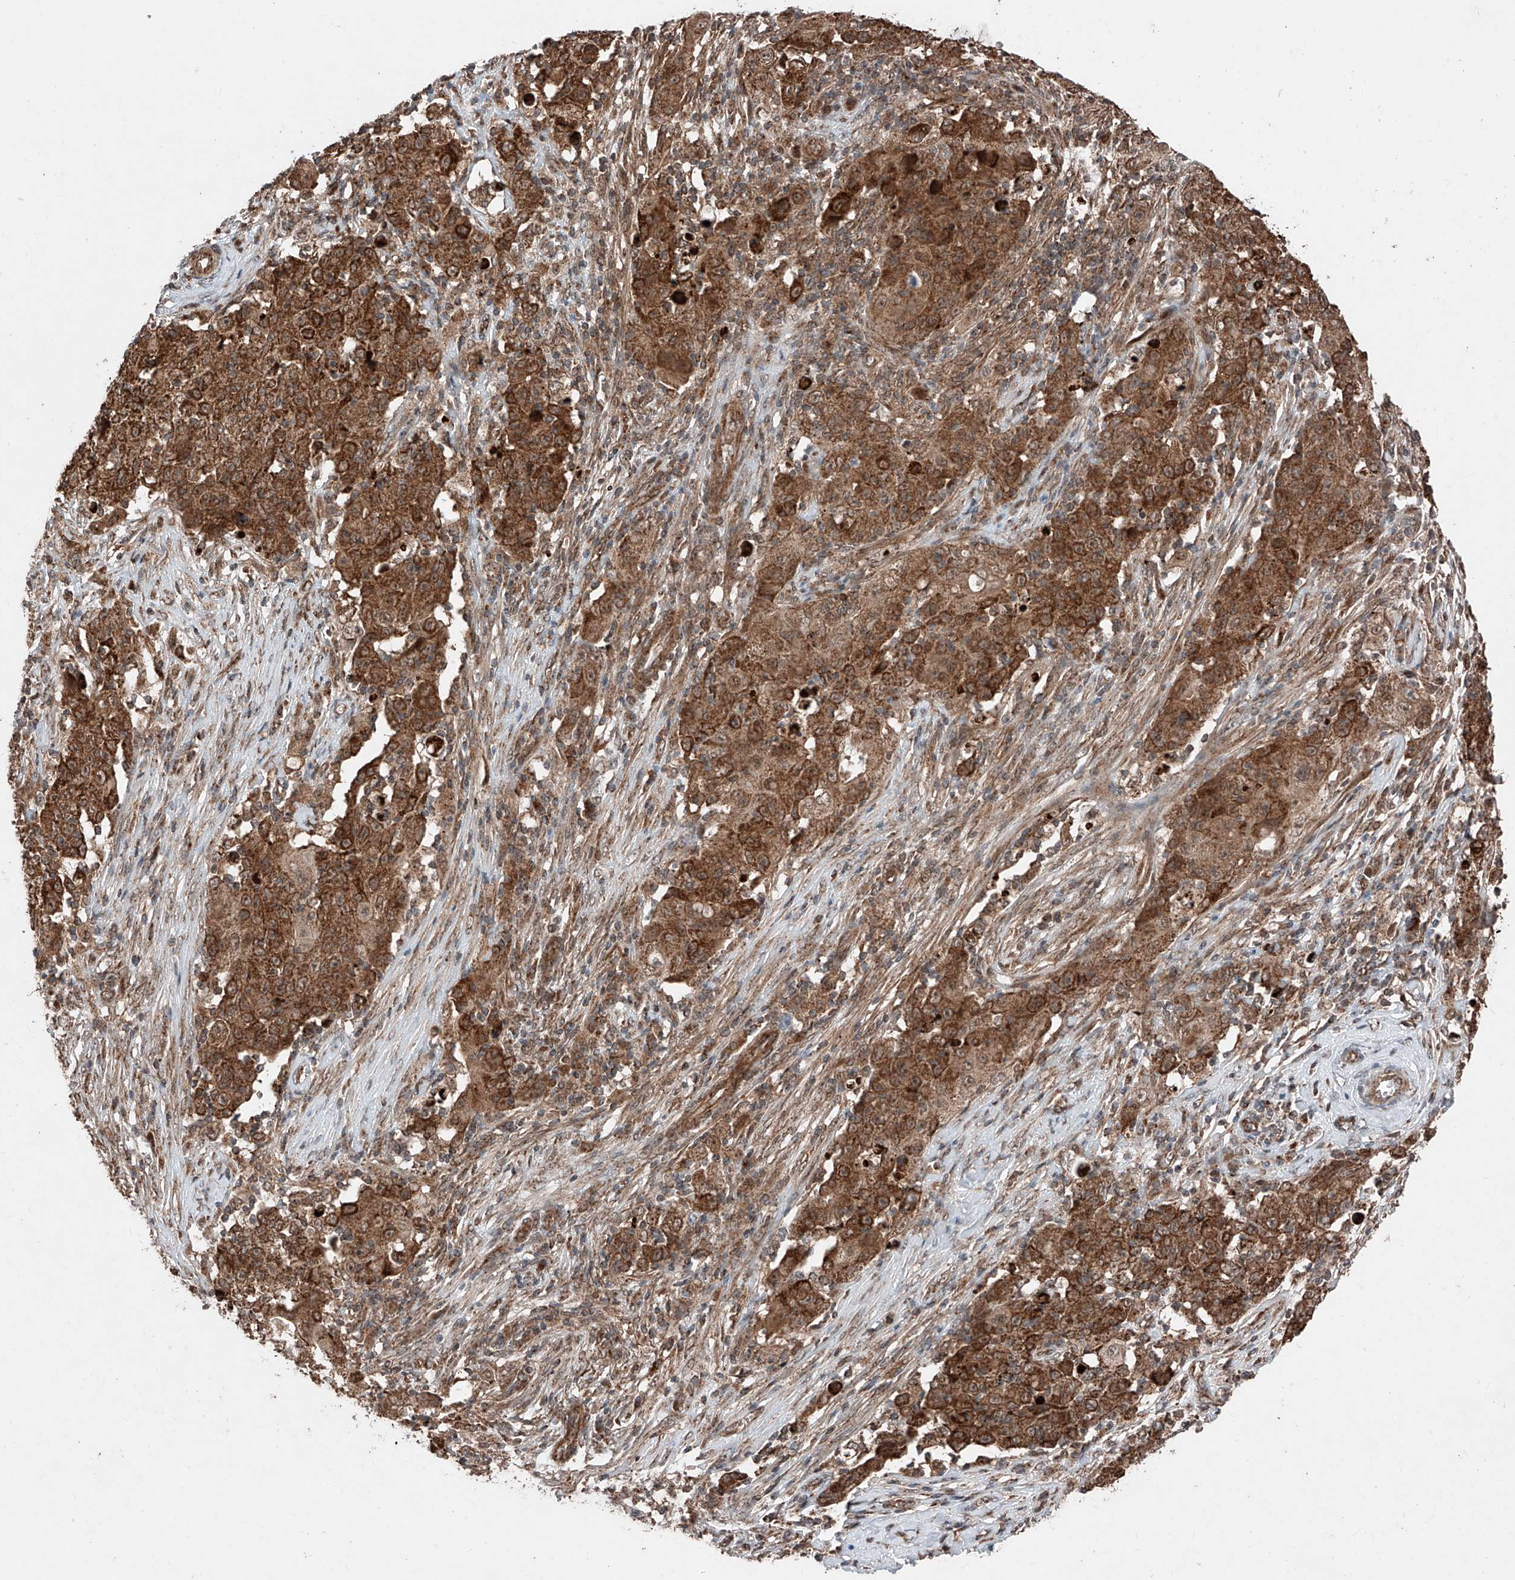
{"staining": {"intensity": "strong", "quantity": ">75%", "location": "cytoplasmic/membranous"}, "tissue": "ovarian cancer", "cell_type": "Tumor cells", "image_type": "cancer", "snomed": [{"axis": "morphology", "description": "Carcinoma, endometroid"}, {"axis": "topography", "description": "Ovary"}], "caption": "Immunohistochemistry (IHC) image of ovarian cancer stained for a protein (brown), which shows high levels of strong cytoplasmic/membranous staining in approximately >75% of tumor cells.", "gene": "ZSCAN29", "patient": {"sex": "female", "age": 42}}